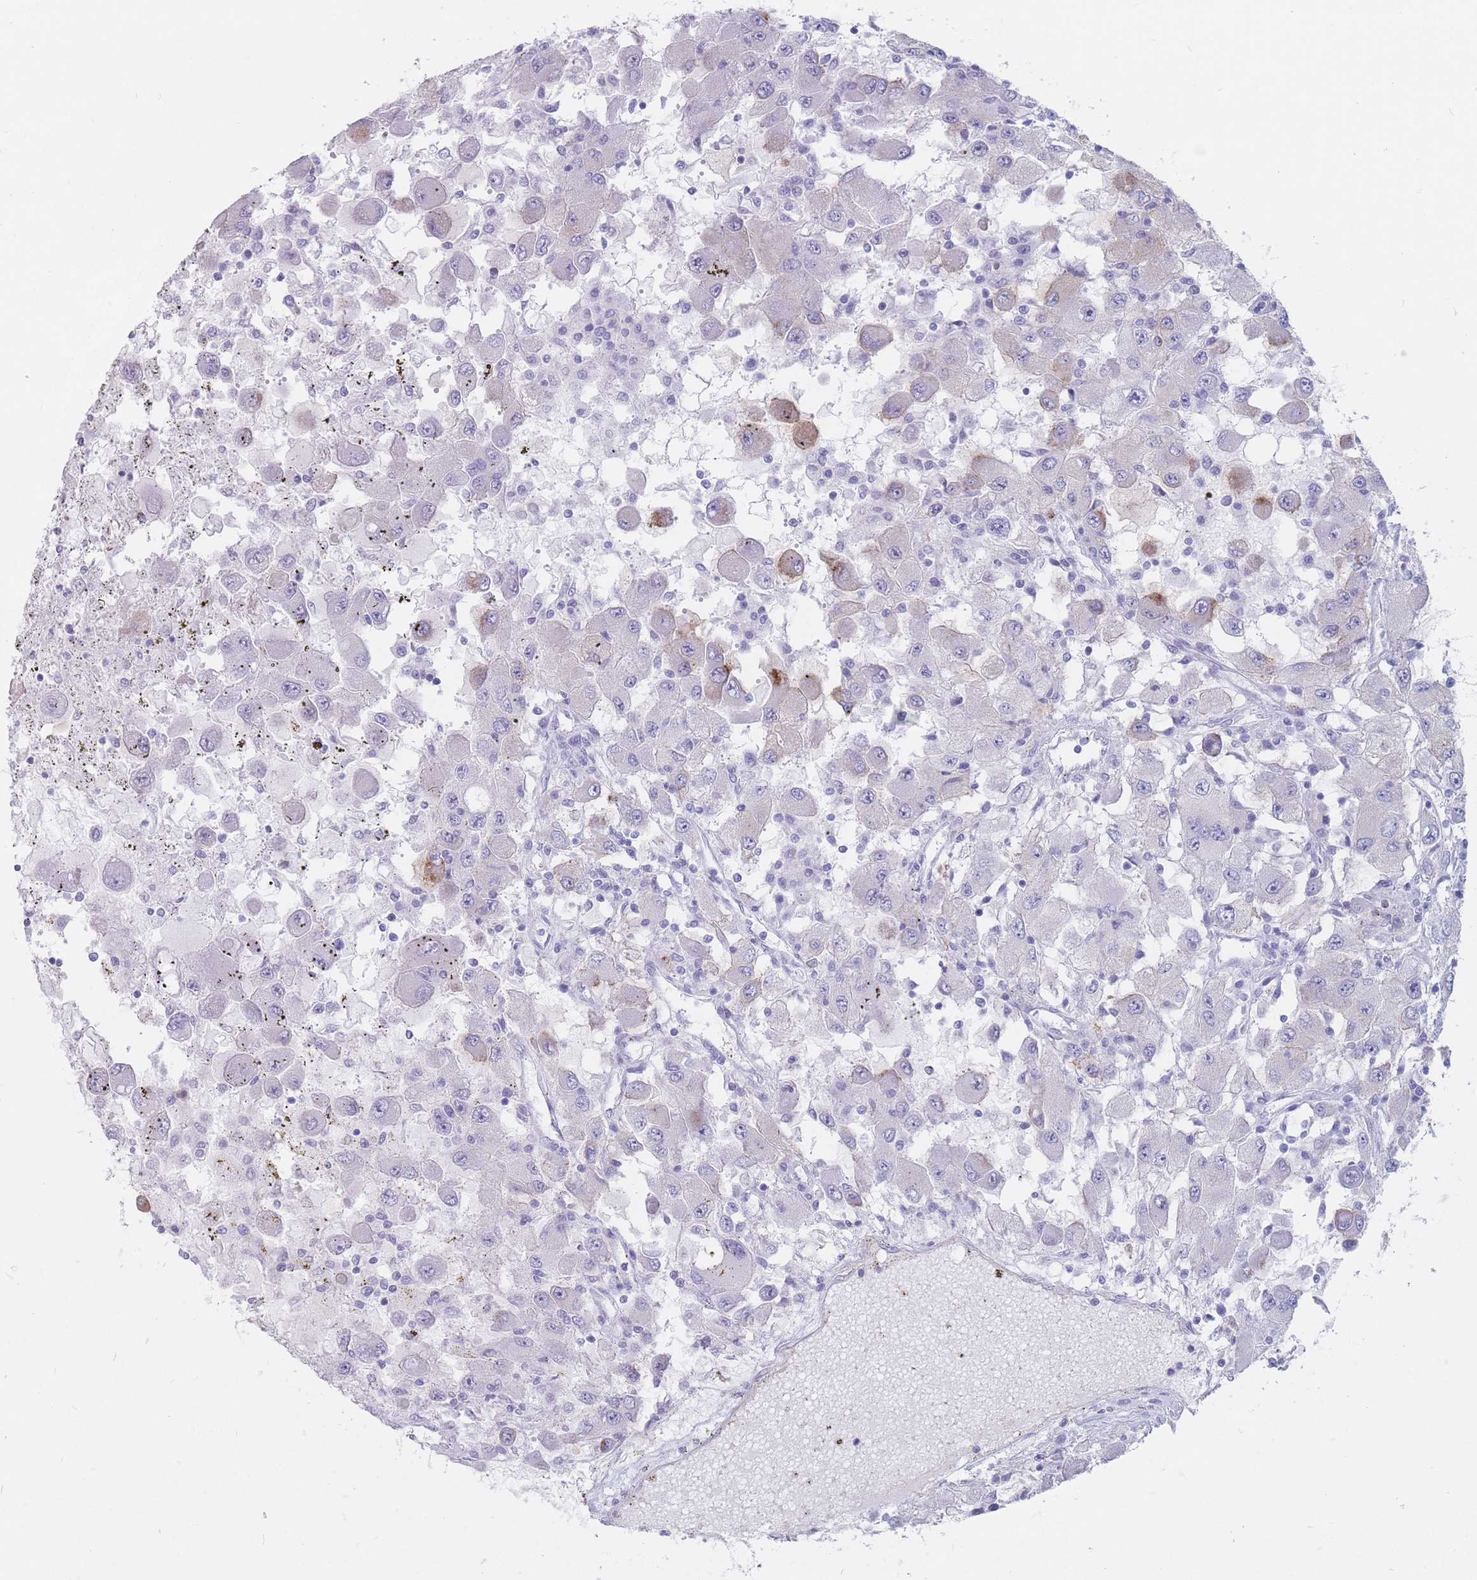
{"staining": {"intensity": "negative", "quantity": "none", "location": "none"}, "tissue": "renal cancer", "cell_type": "Tumor cells", "image_type": "cancer", "snomed": [{"axis": "morphology", "description": "Adenocarcinoma, NOS"}, {"axis": "topography", "description": "Kidney"}], "caption": "DAB immunohistochemical staining of adenocarcinoma (renal) shows no significant positivity in tumor cells.", "gene": "ST3GAL5", "patient": {"sex": "female", "age": 67}}